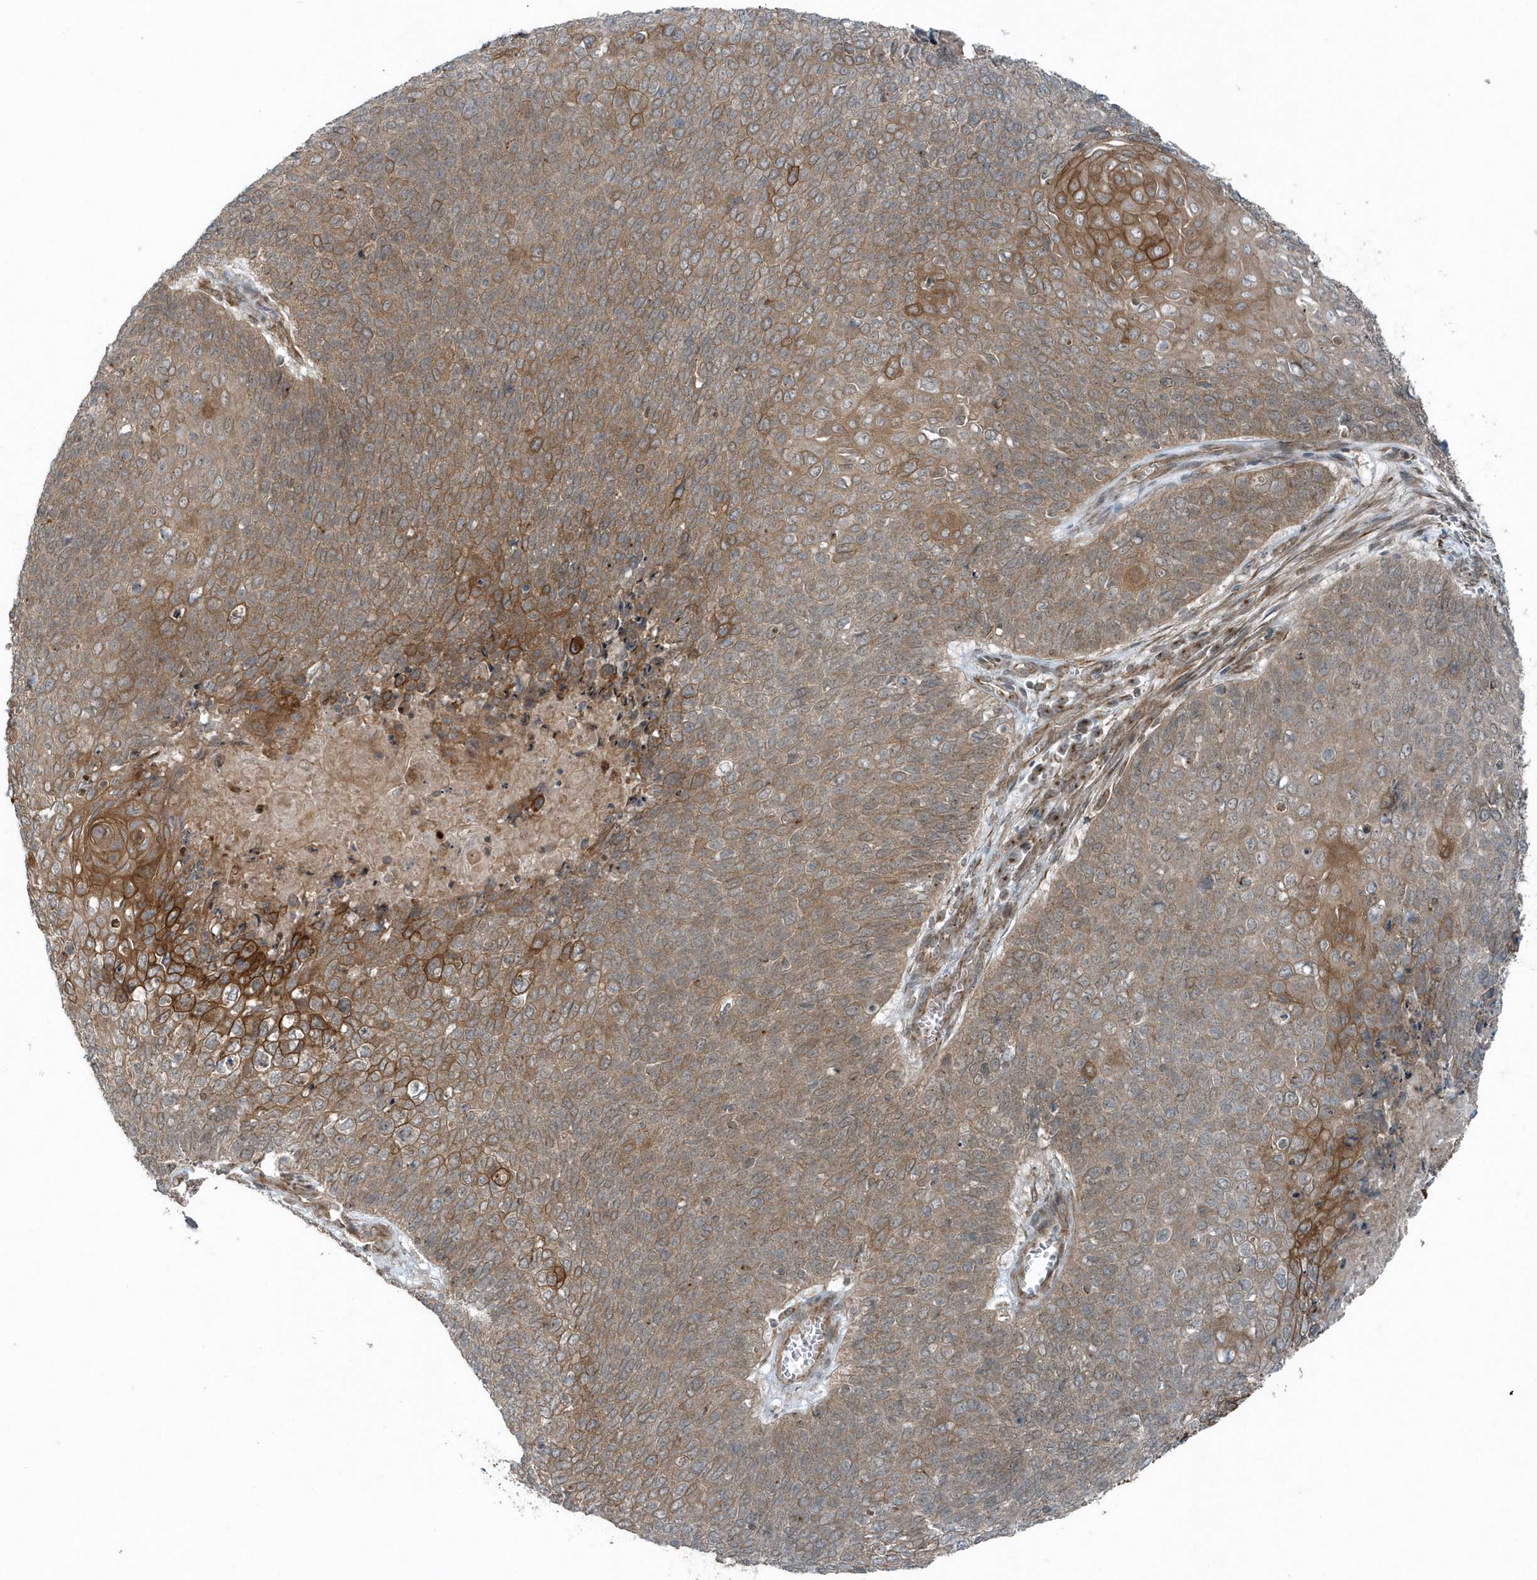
{"staining": {"intensity": "moderate", "quantity": ">75%", "location": "cytoplasmic/membranous"}, "tissue": "cervical cancer", "cell_type": "Tumor cells", "image_type": "cancer", "snomed": [{"axis": "morphology", "description": "Squamous cell carcinoma, NOS"}, {"axis": "topography", "description": "Cervix"}], "caption": "A brown stain highlights moderate cytoplasmic/membranous staining of a protein in human cervical cancer (squamous cell carcinoma) tumor cells.", "gene": "GCC2", "patient": {"sex": "female", "age": 39}}